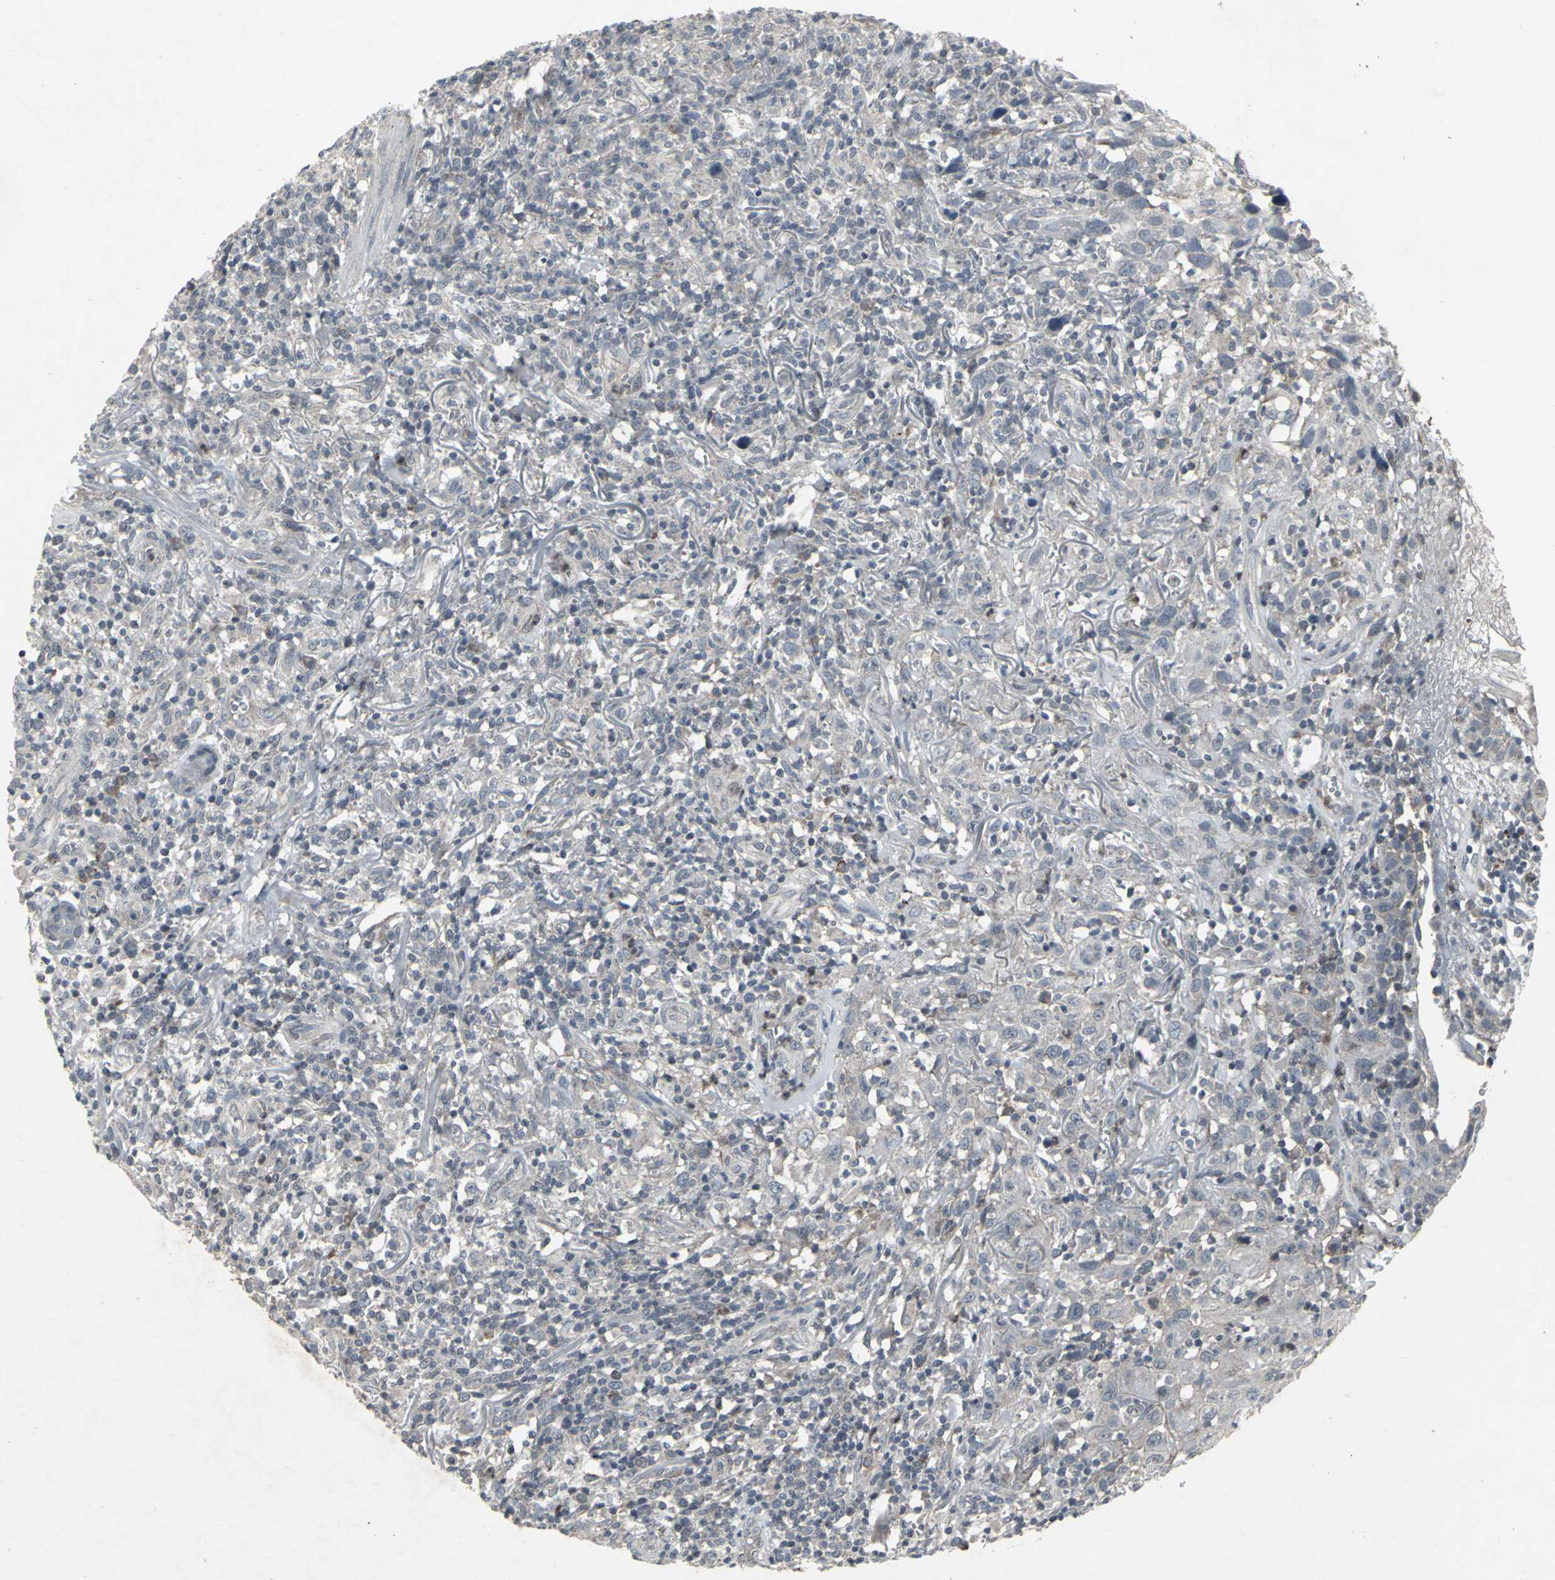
{"staining": {"intensity": "negative", "quantity": "none", "location": "none"}, "tissue": "thyroid cancer", "cell_type": "Tumor cells", "image_type": "cancer", "snomed": [{"axis": "morphology", "description": "Carcinoma, NOS"}, {"axis": "topography", "description": "Thyroid gland"}], "caption": "Tumor cells show no significant staining in carcinoma (thyroid).", "gene": "BMP4", "patient": {"sex": "female", "age": 77}}